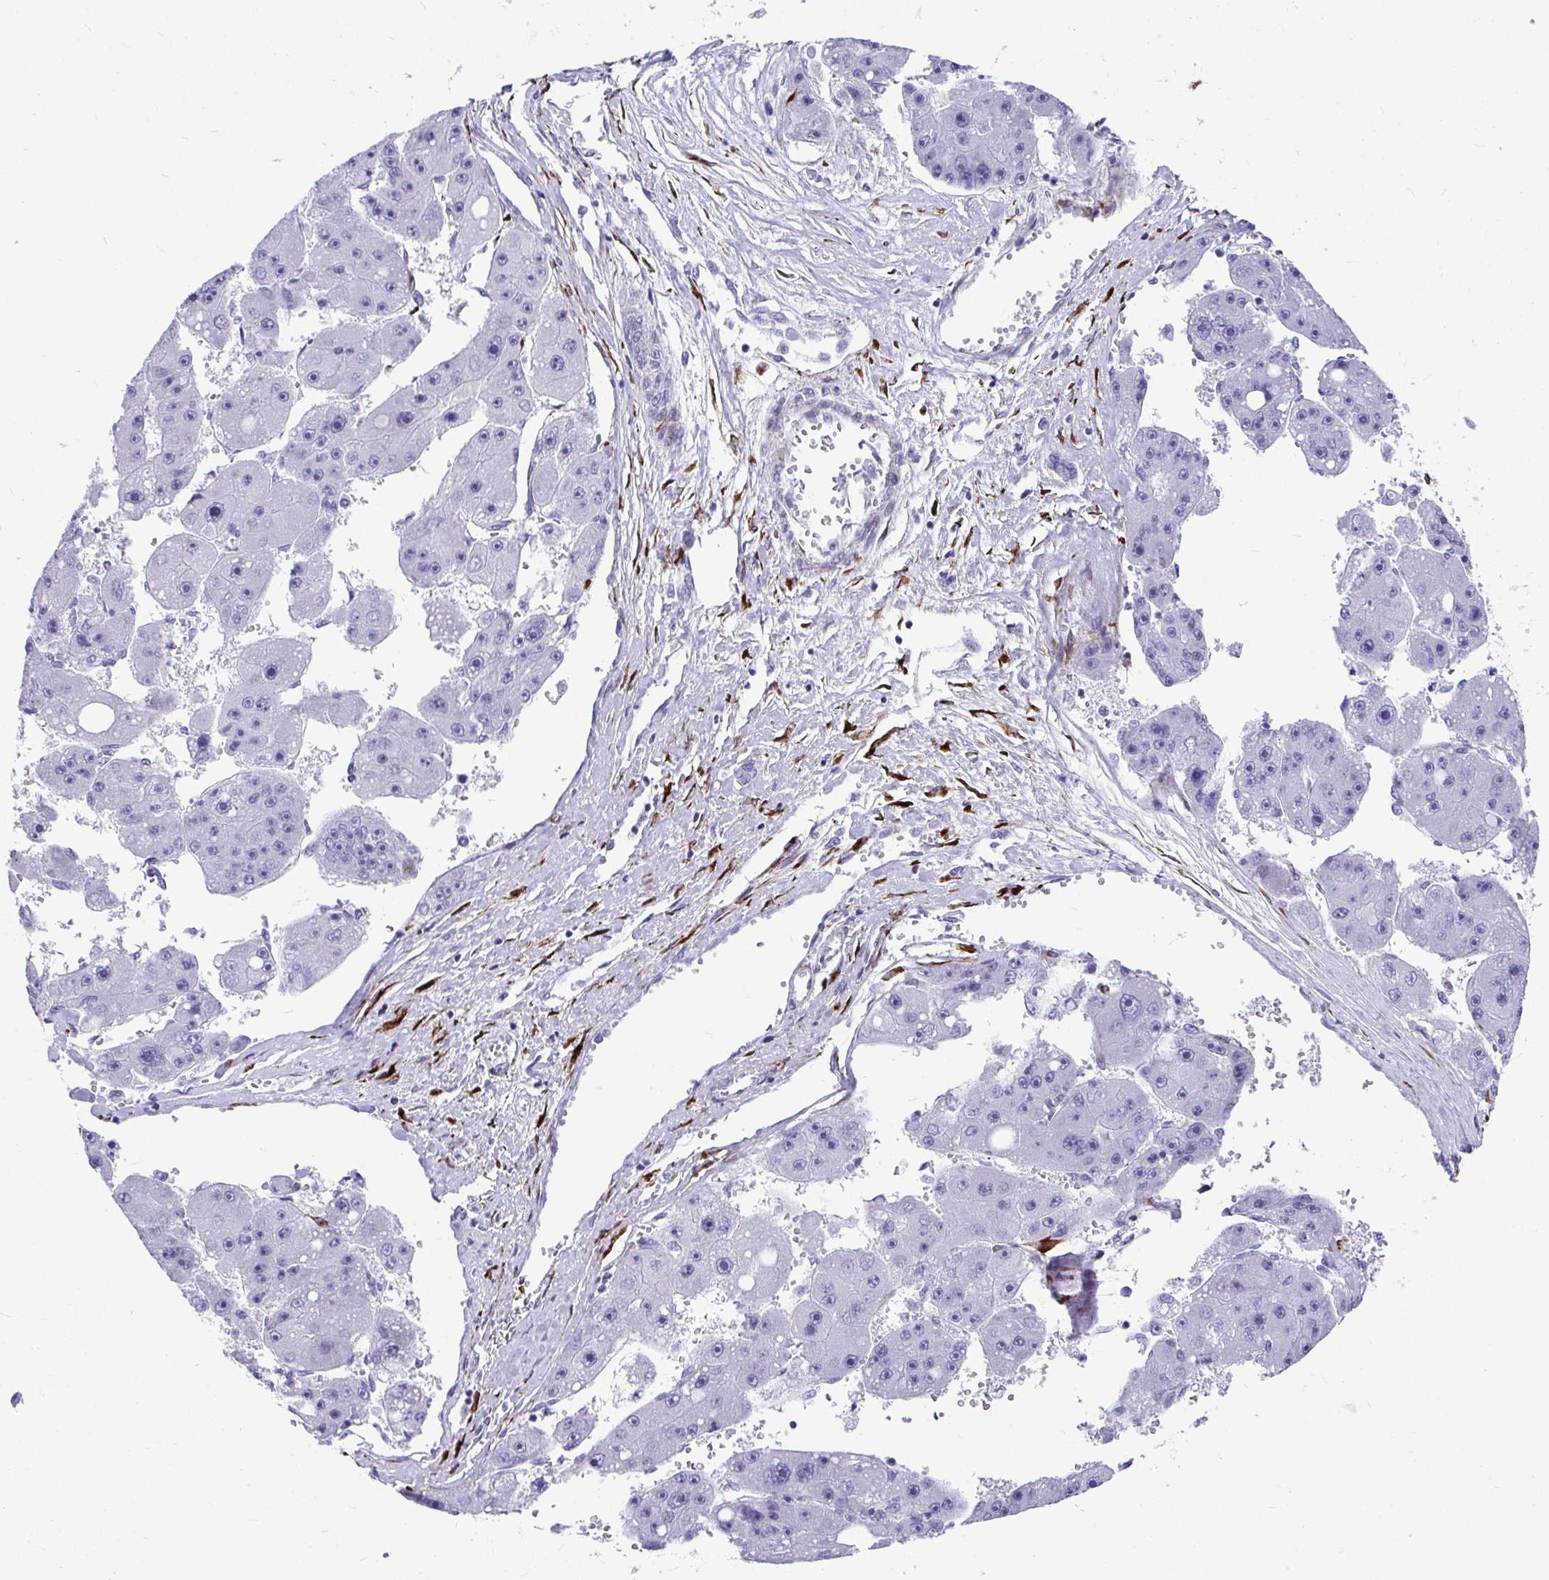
{"staining": {"intensity": "negative", "quantity": "none", "location": "none"}, "tissue": "liver cancer", "cell_type": "Tumor cells", "image_type": "cancer", "snomed": [{"axis": "morphology", "description": "Carcinoma, Hepatocellular, NOS"}, {"axis": "topography", "description": "Liver"}], "caption": "This is a image of immunohistochemistry staining of liver cancer (hepatocellular carcinoma), which shows no positivity in tumor cells.", "gene": "GRXCR2", "patient": {"sex": "female", "age": 61}}